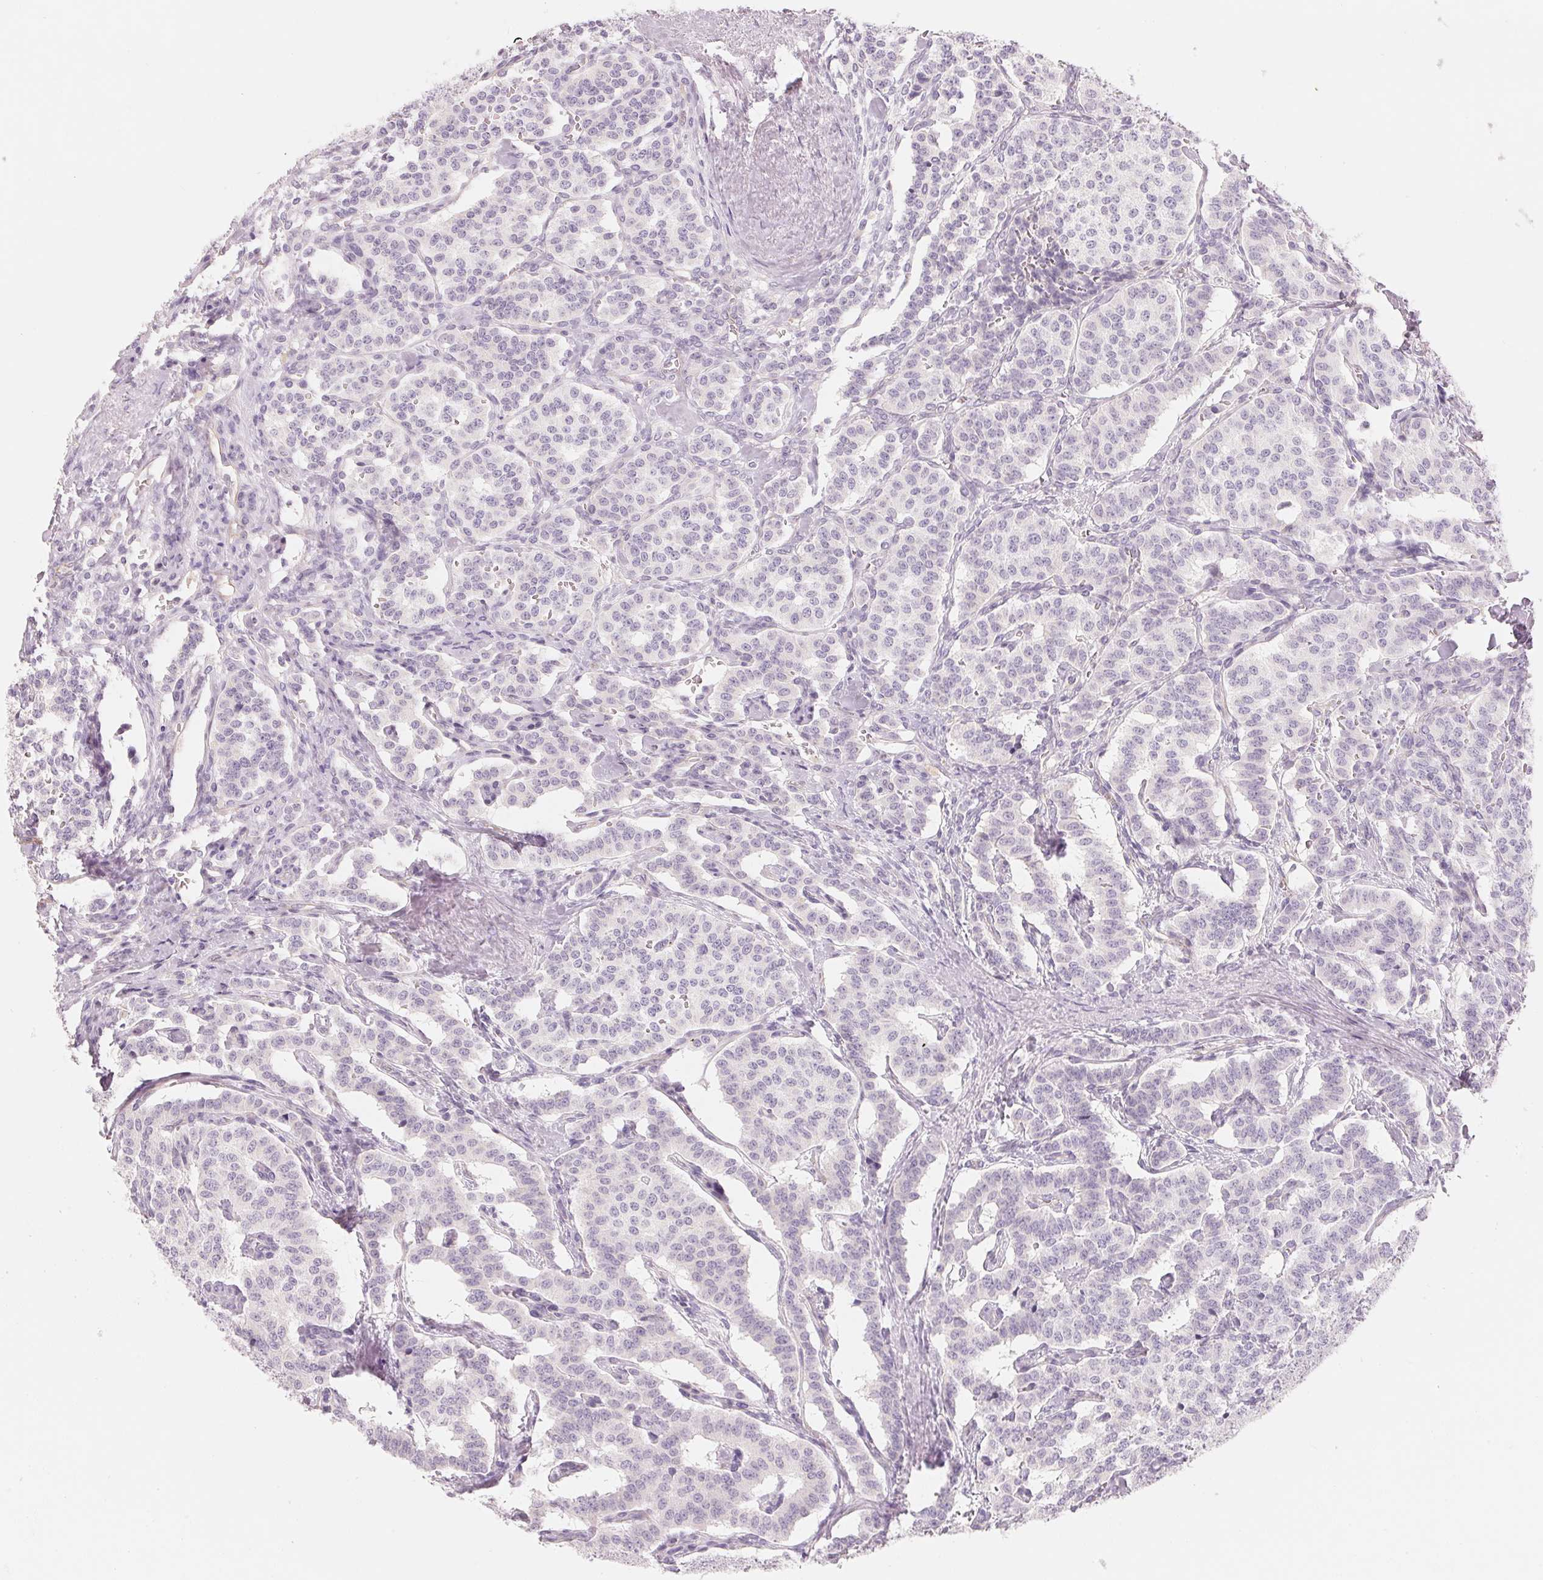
{"staining": {"intensity": "negative", "quantity": "none", "location": "none"}, "tissue": "carcinoid", "cell_type": "Tumor cells", "image_type": "cancer", "snomed": [{"axis": "morphology", "description": "Normal tissue, NOS"}, {"axis": "morphology", "description": "Carcinoid, malignant, NOS"}, {"axis": "topography", "description": "Lung"}], "caption": "An immunohistochemistry (IHC) photomicrograph of carcinoid (malignant) is shown. There is no staining in tumor cells of carcinoid (malignant).", "gene": "CFHR2", "patient": {"sex": "female", "age": 46}}